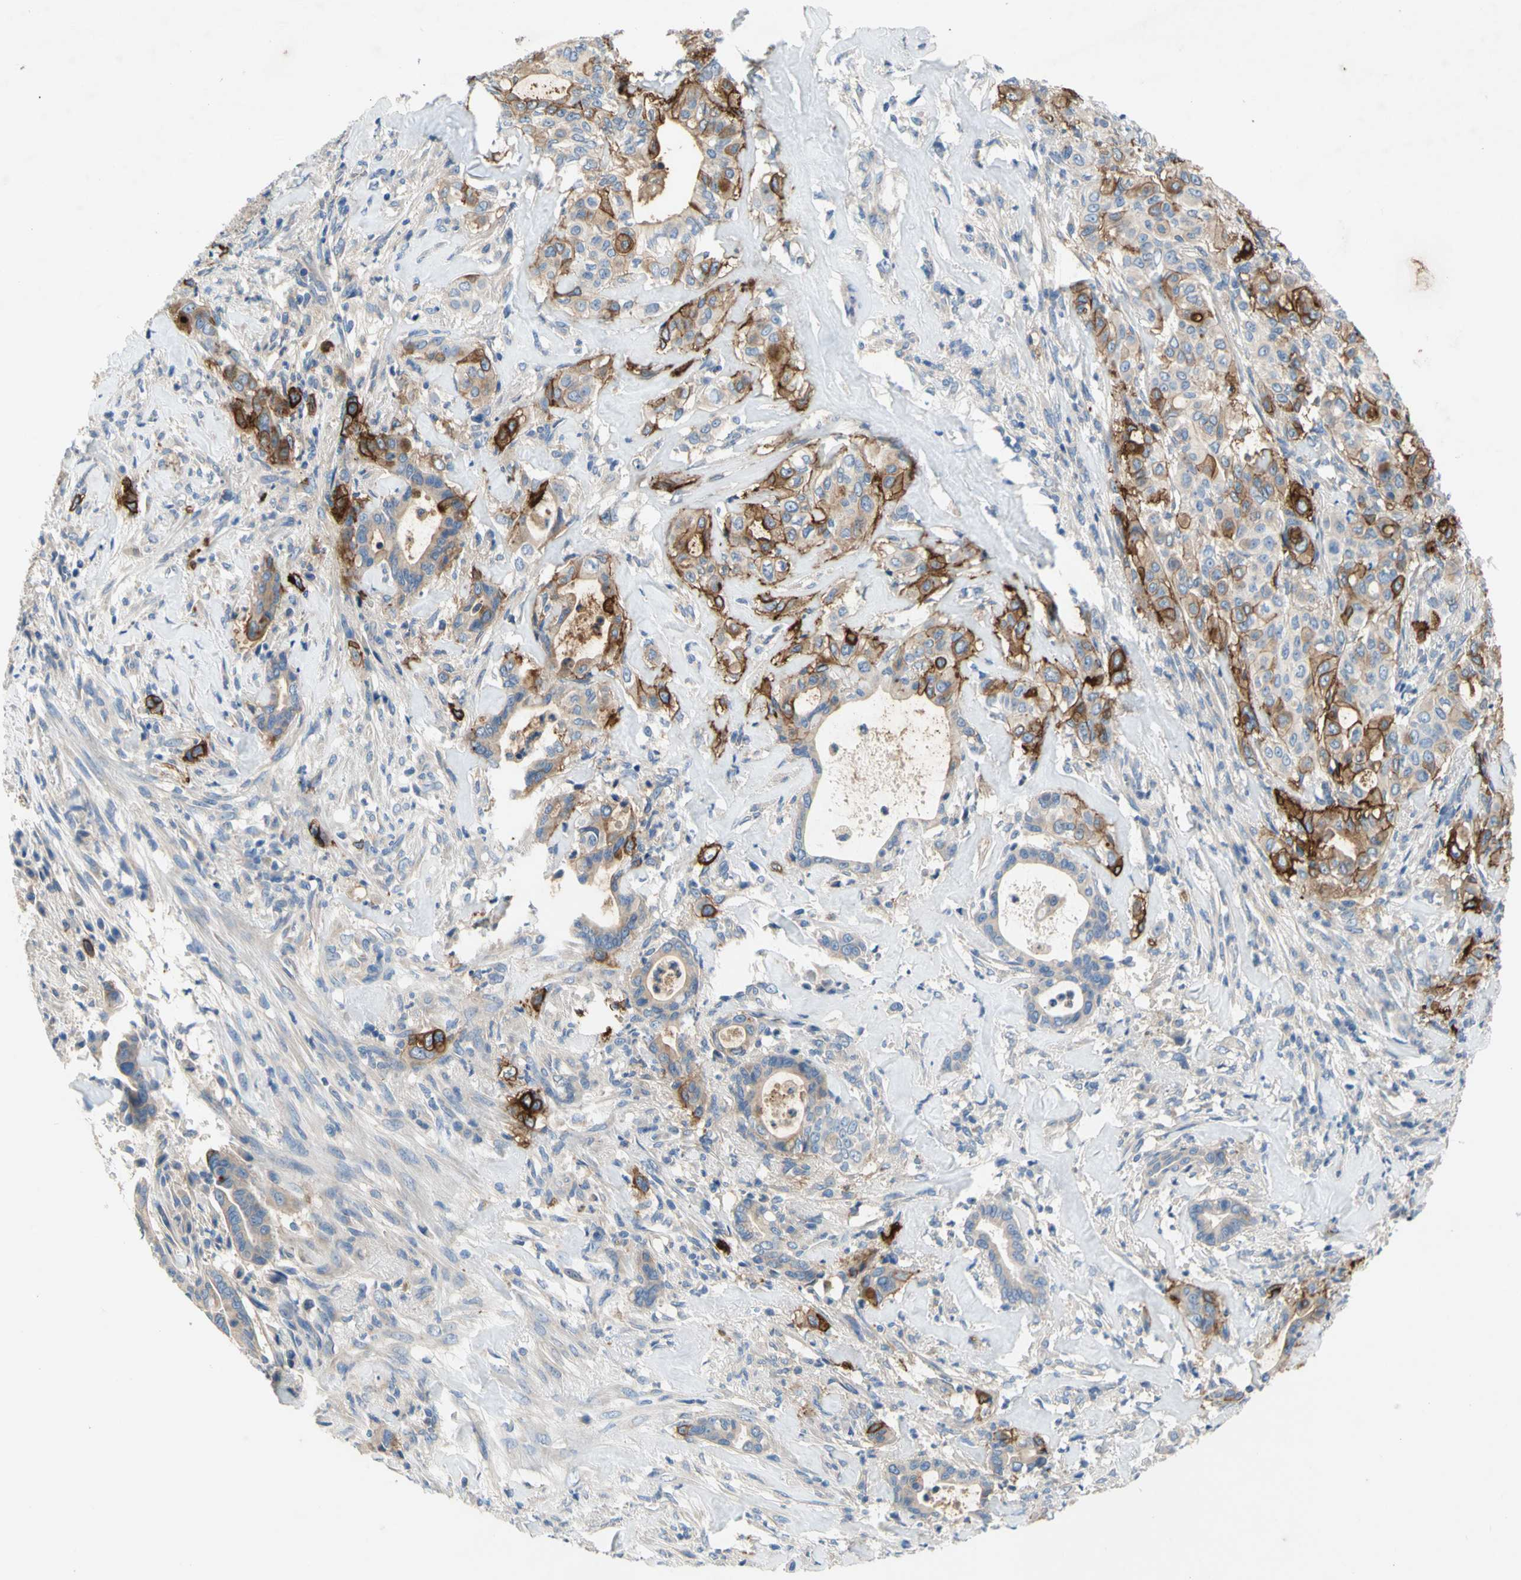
{"staining": {"intensity": "moderate", "quantity": "25%-75%", "location": "cytoplasmic/membranous"}, "tissue": "liver cancer", "cell_type": "Tumor cells", "image_type": "cancer", "snomed": [{"axis": "morphology", "description": "Cholangiocarcinoma"}, {"axis": "topography", "description": "Liver"}], "caption": "Tumor cells demonstrate medium levels of moderate cytoplasmic/membranous positivity in about 25%-75% of cells in human cholangiocarcinoma (liver).", "gene": "F3", "patient": {"sex": "female", "age": 67}}